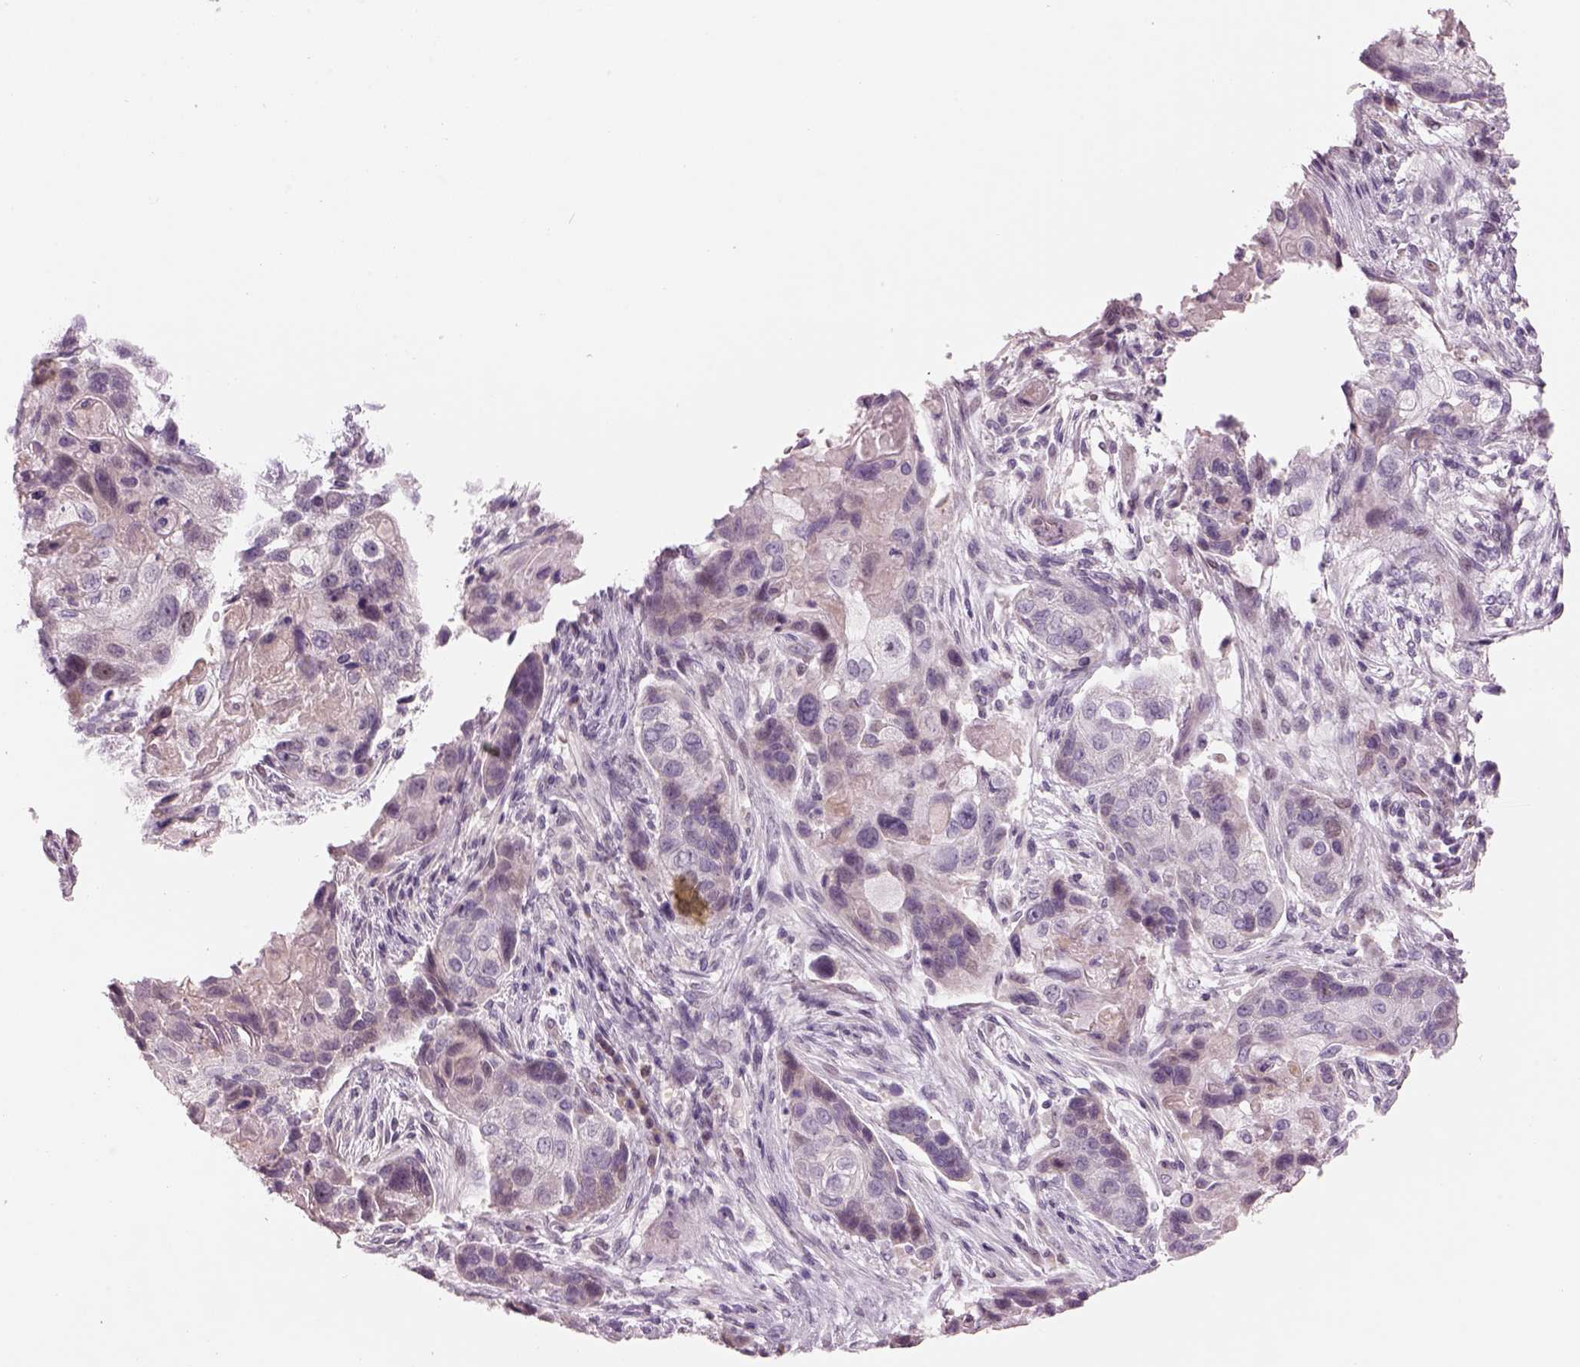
{"staining": {"intensity": "negative", "quantity": "none", "location": "none"}, "tissue": "lung cancer", "cell_type": "Tumor cells", "image_type": "cancer", "snomed": [{"axis": "morphology", "description": "Squamous cell carcinoma, NOS"}, {"axis": "topography", "description": "Lung"}], "caption": "Tumor cells are negative for brown protein staining in squamous cell carcinoma (lung).", "gene": "PENK", "patient": {"sex": "male", "age": 69}}